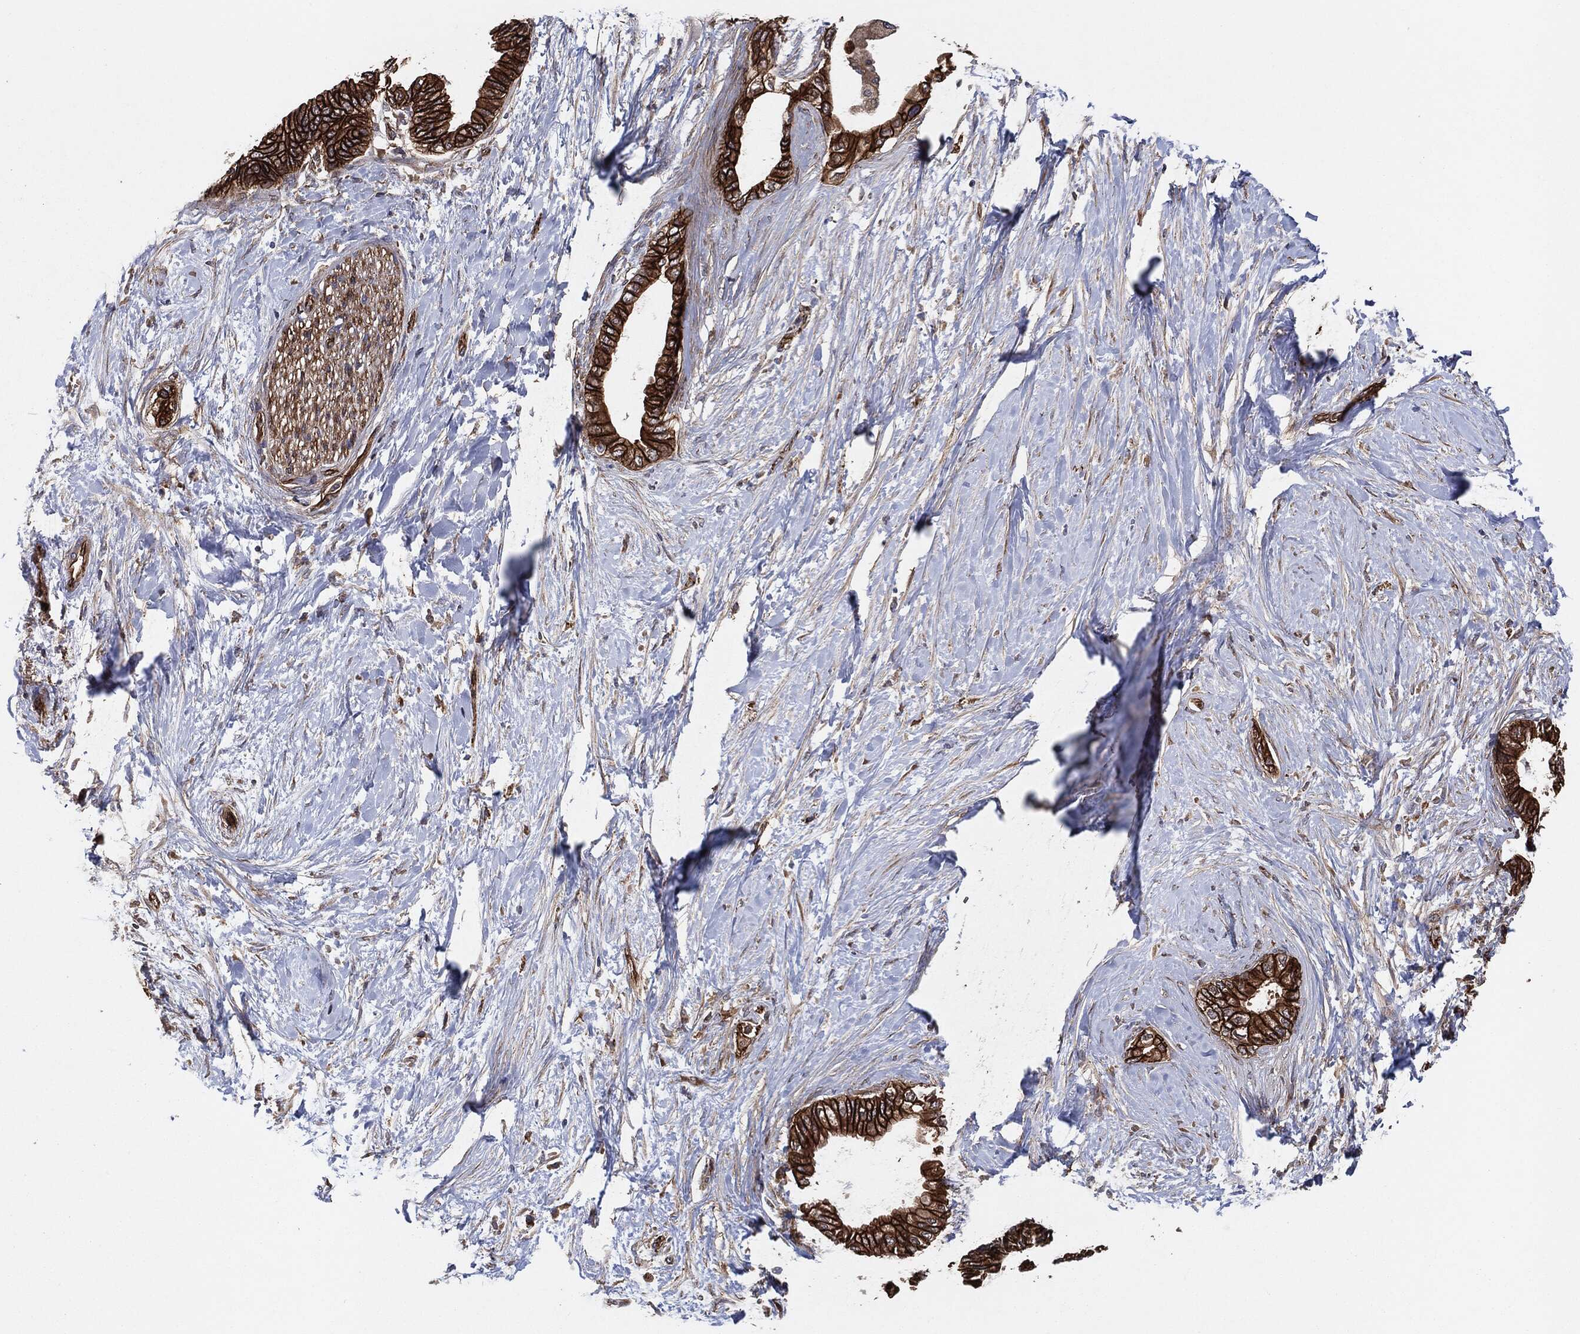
{"staining": {"intensity": "strong", "quantity": ">75%", "location": "cytoplasmic/membranous"}, "tissue": "pancreatic cancer", "cell_type": "Tumor cells", "image_type": "cancer", "snomed": [{"axis": "morphology", "description": "Normal tissue, NOS"}, {"axis": "morphology", "description": "Adenocarcinoma, NOS"}, {"axis": "topography", "description": "Pancreas"}, {"axis": "topography", "description": "Duodenum"}], "caption": "Immunohistochemistry of adenocarcinoma (pancreatic) demonstrates high levels of strong cytoplasmic/membranous positivity in approximately >75% of tumor cells.", "gene": "CTNNA1", "patient": {"sex": "female", "age": 60}}